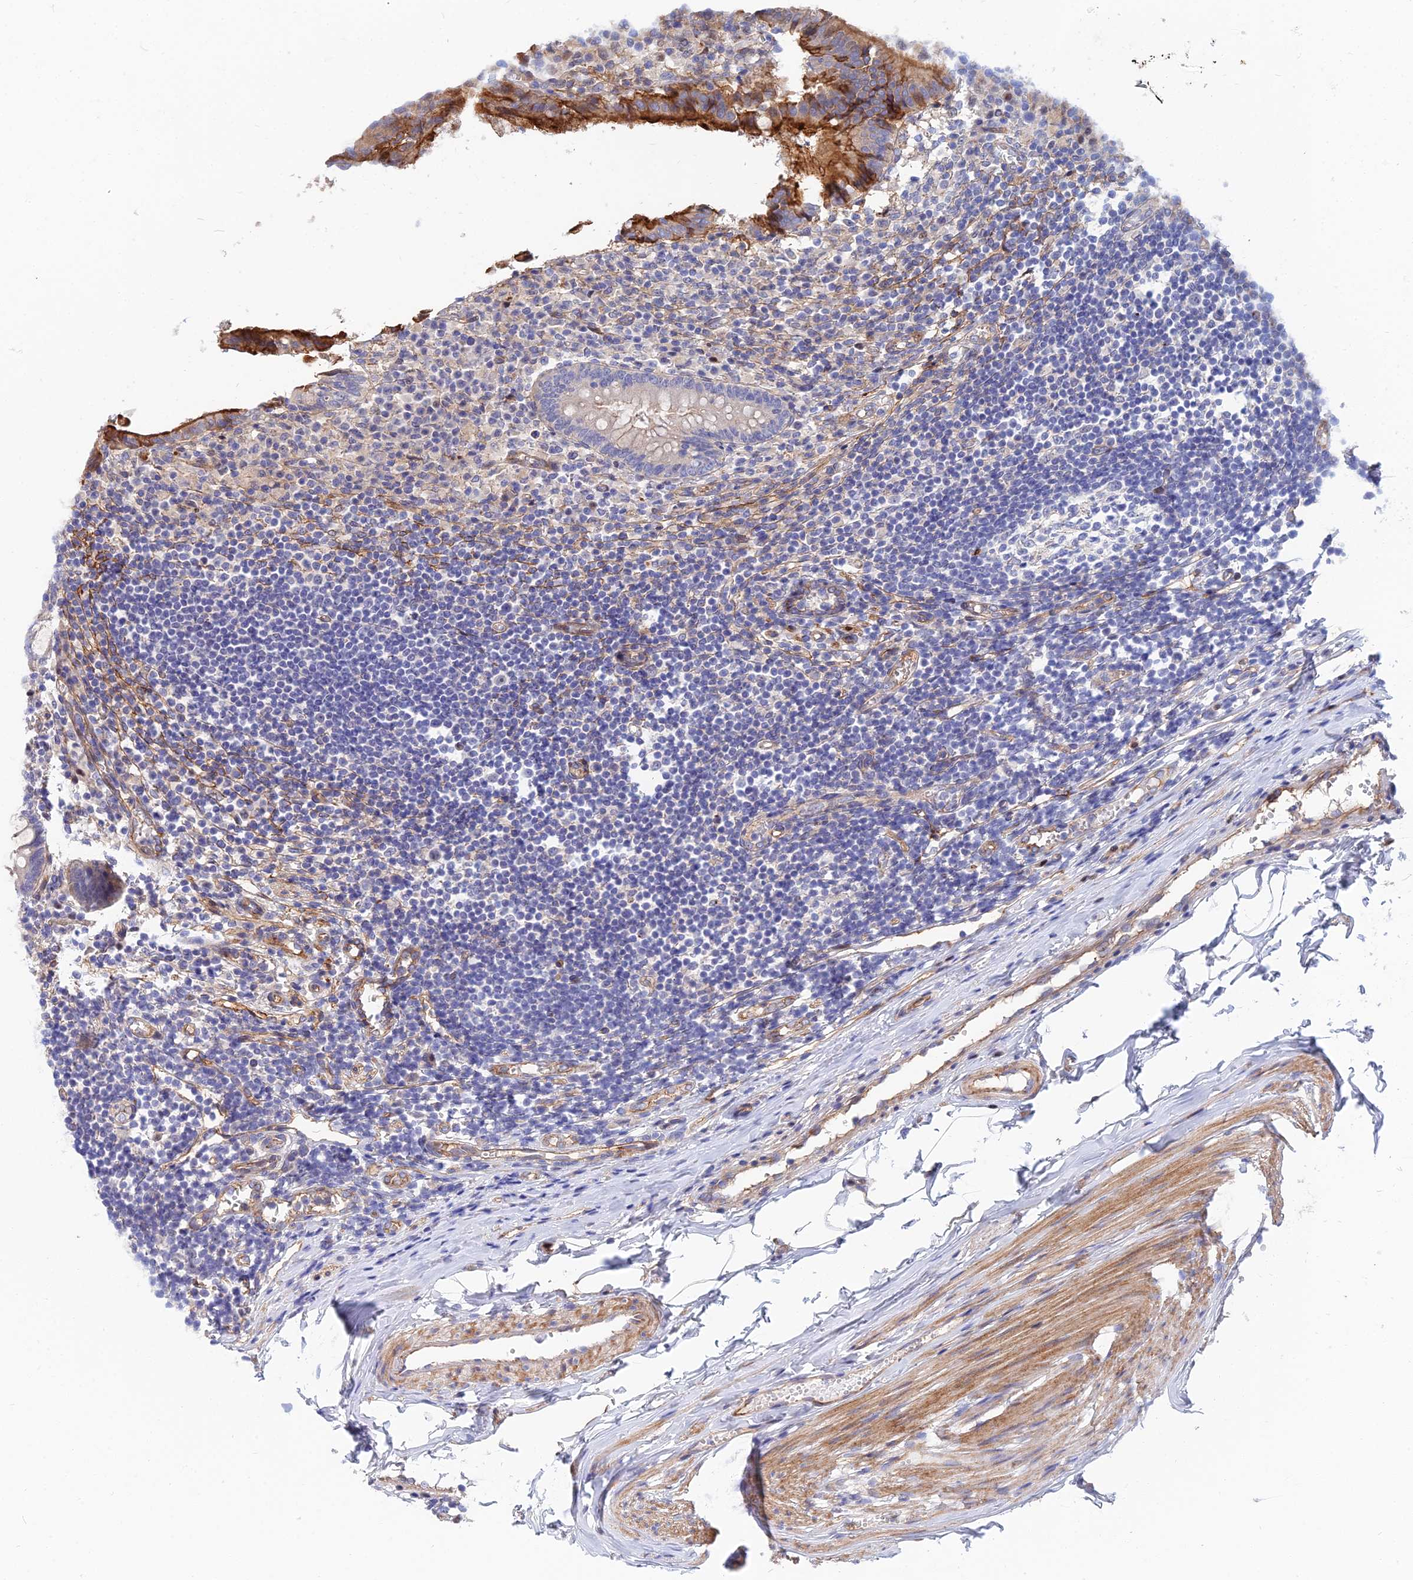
{"staining": {"intensity": "strong", "quantity": "<25%", "location": "cytoplasmic/membranous"}, "tissue": "appendix", "cell_type": "Glandular cells", "image_type": "normal", "snomed": [{"axis": "morphology", "description": "Normal tissue, NOS"}, {"axis": "topography", "description": "Appendix"}], "caption": "High-power microscopy captured an IHC photomicrograph of unremarkable appendix, revealing strong cytoplasmic/membranous expression in about <25% of glandular cells.", "gene": "TRIM43B", "patient": {"sex": "female", "age": 17}}